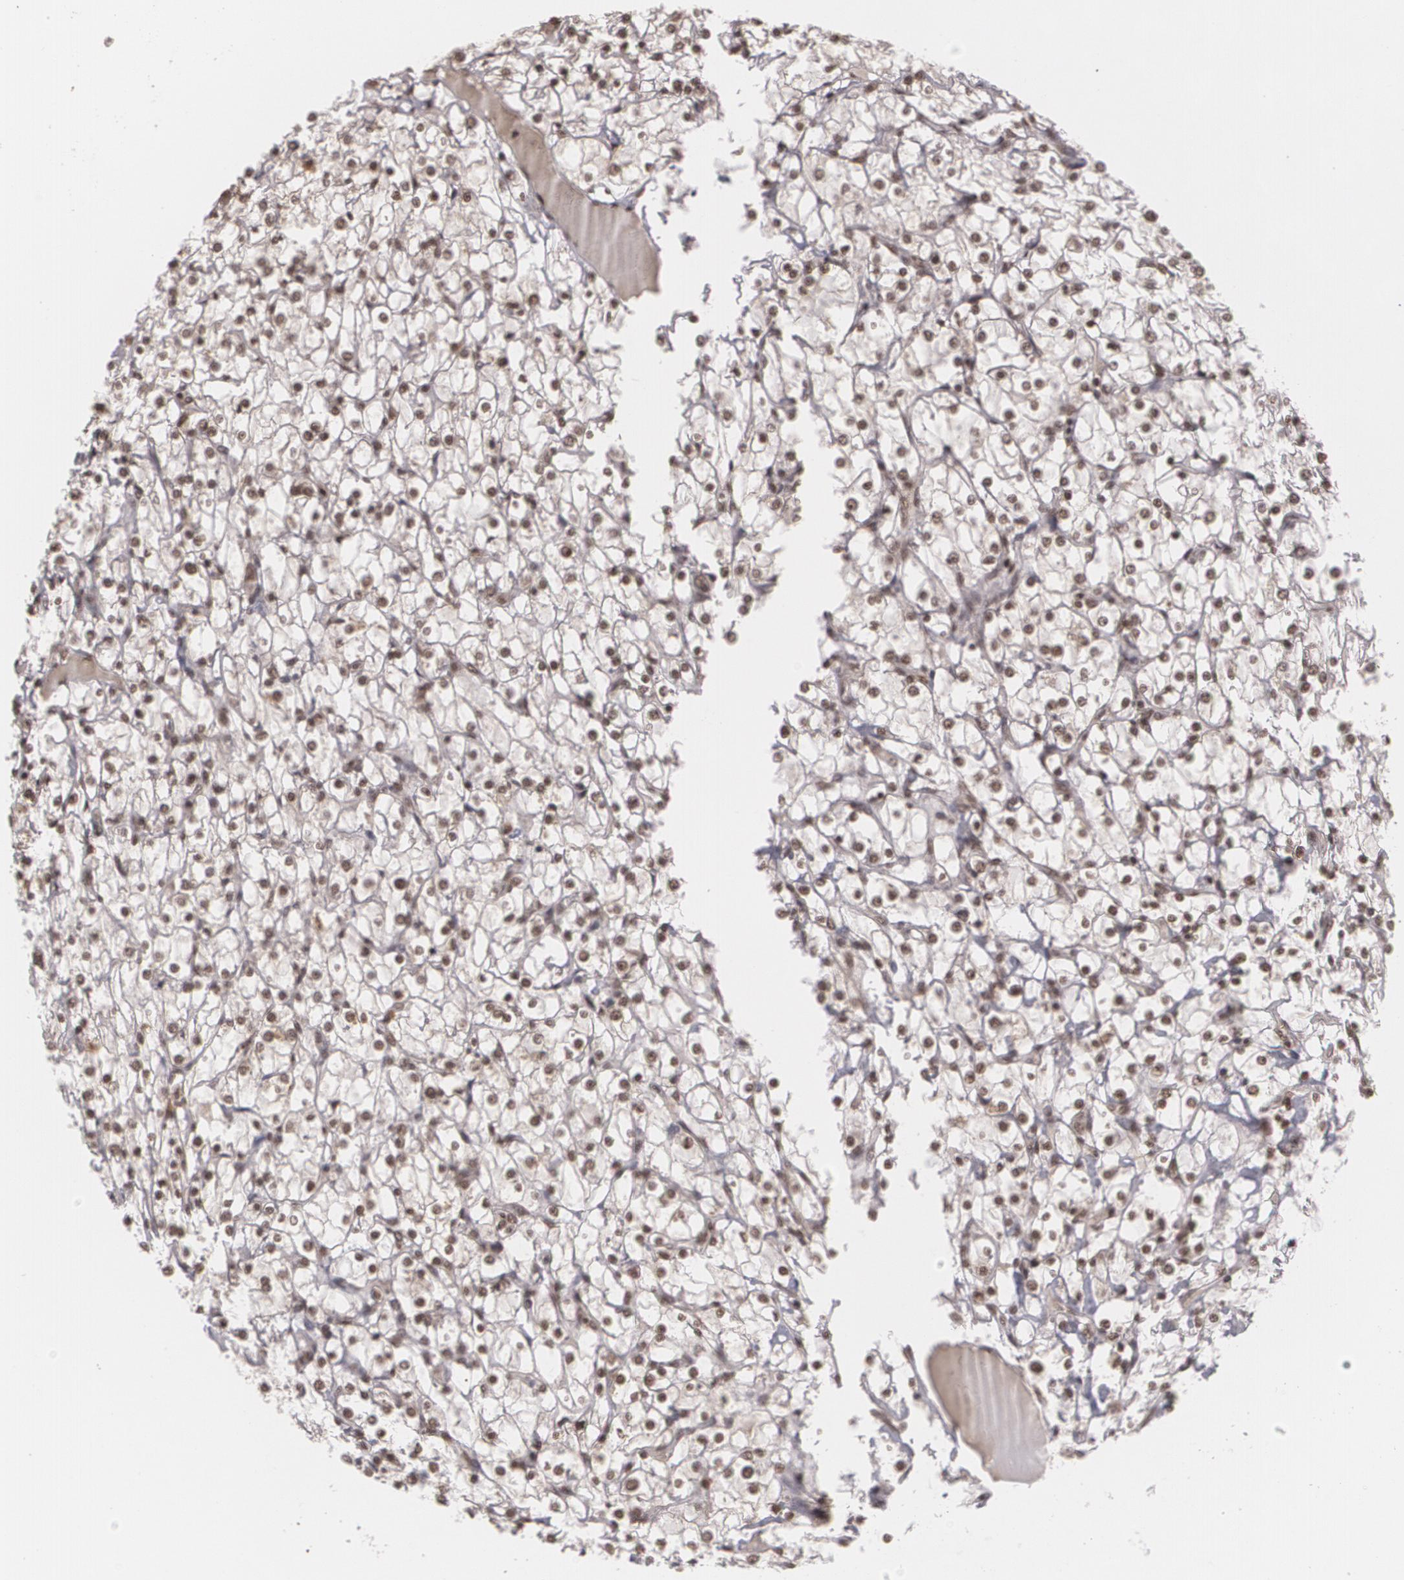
{"staining": {"intensity": "strong", "quantity": ">75%", "location": "nuclear"}, "tissue": "renal cancer", "cell_type": "Tumor cells", "image_type": "cancer", "snomed": [{"axis": "morphology", "description": "Adenocarcinoma, NOS"}, {"axis": "topography", "description": "Kidney"}], "caption": "Immunohistochemistry of human renal adenocarcinoma demonstrates high levels of strong nuclear positivity in approximately >75% of tumor cells.", "gene": "RXRB", "patient": {"sex": "female", "age": 73}}